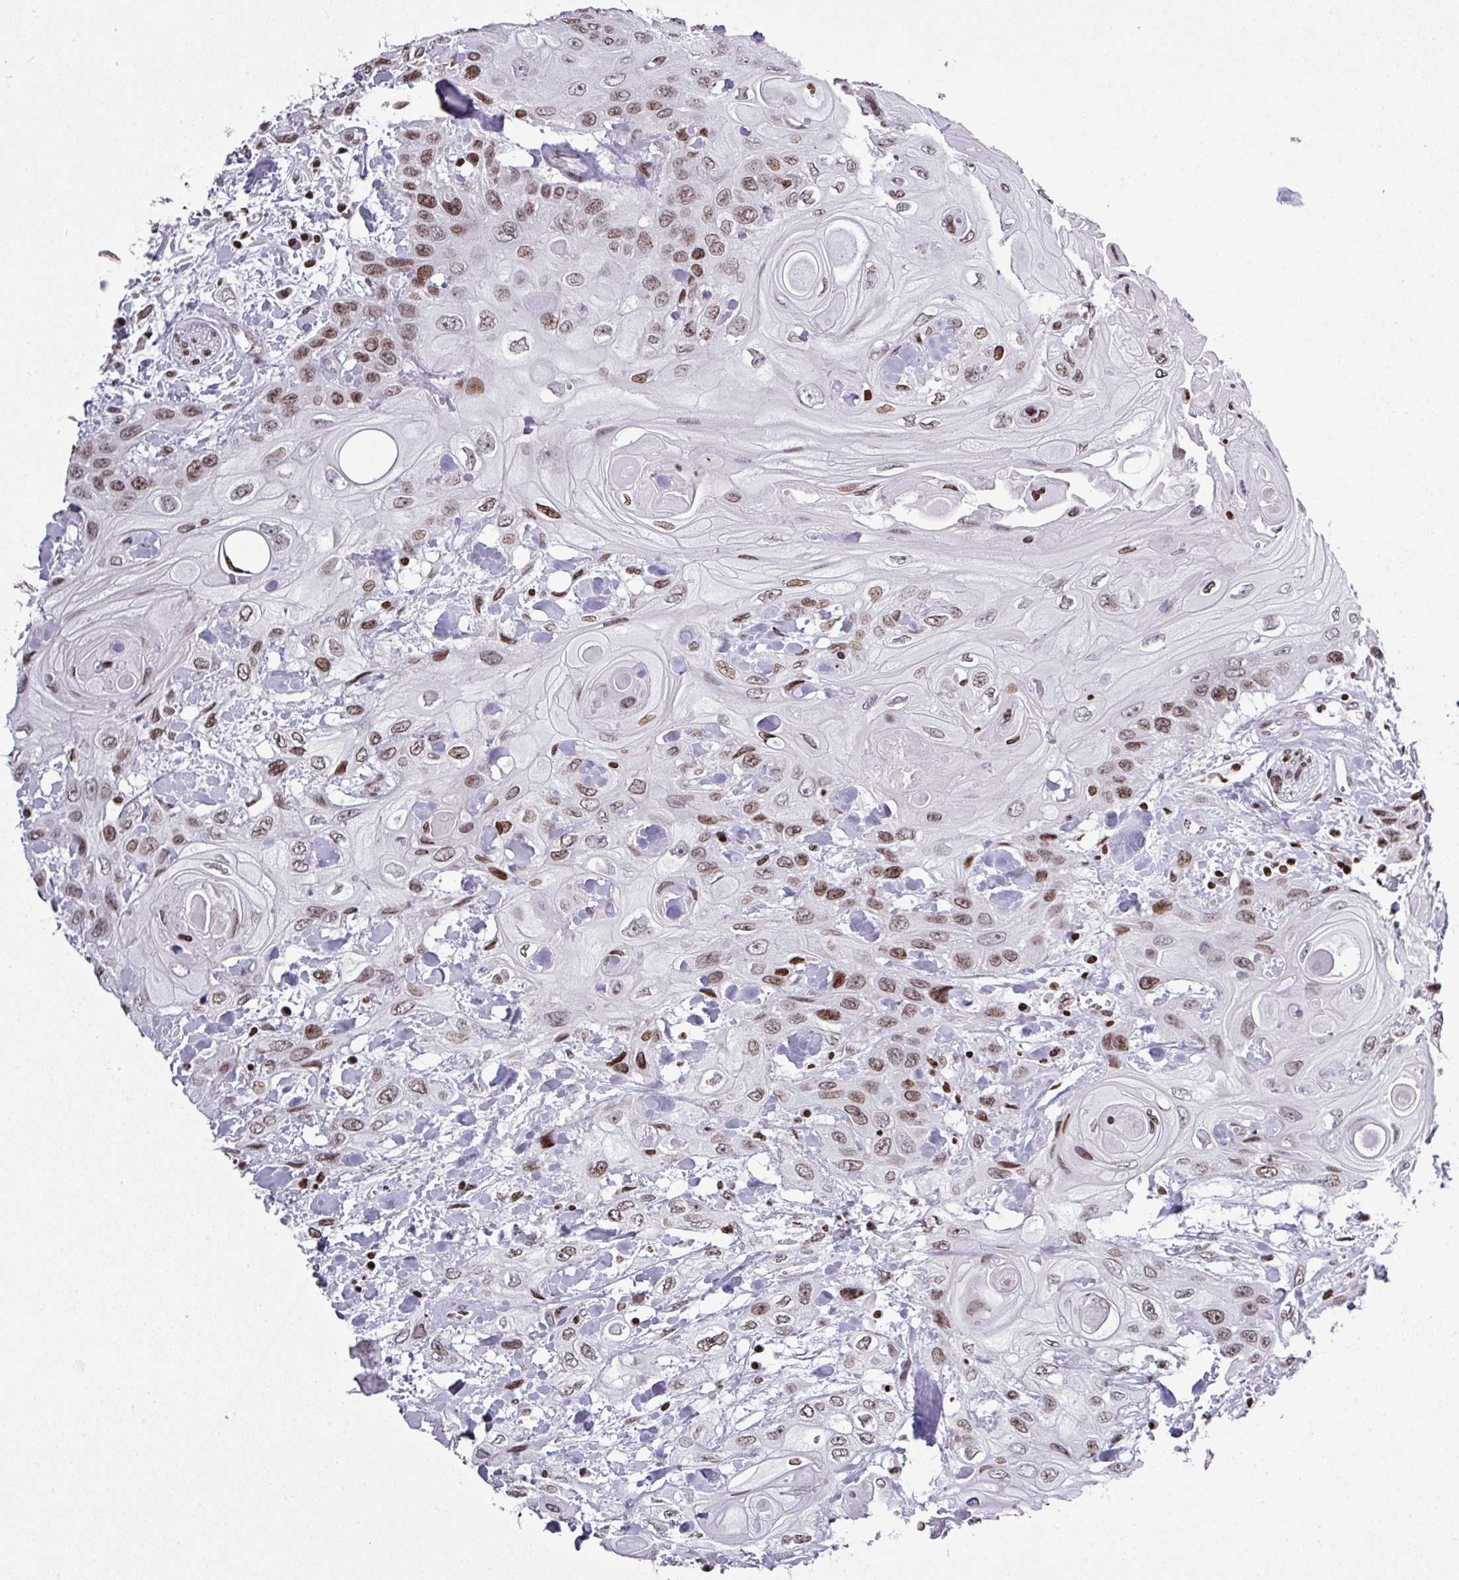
{"staining": {"intensity": "weak", "quantity": "25%-75%", "location": "nuclear"}, "tissue": "head and neck cancer", "cell_type": "Tumor cells", "image_type": "cancer", "snomed": [{"axis": "morphology", "description": "Squamous cell carcinoma, NOS"}, {"axis": "topography", "description": "Head-Neck"}], "caption": "Tumor cells reveal low levels of weak nuclear positivity in about 25%-75% of cells in human head and neck cancer.", "gene": "RASL11A", "patient": {"sex": "female", "age": 43}}